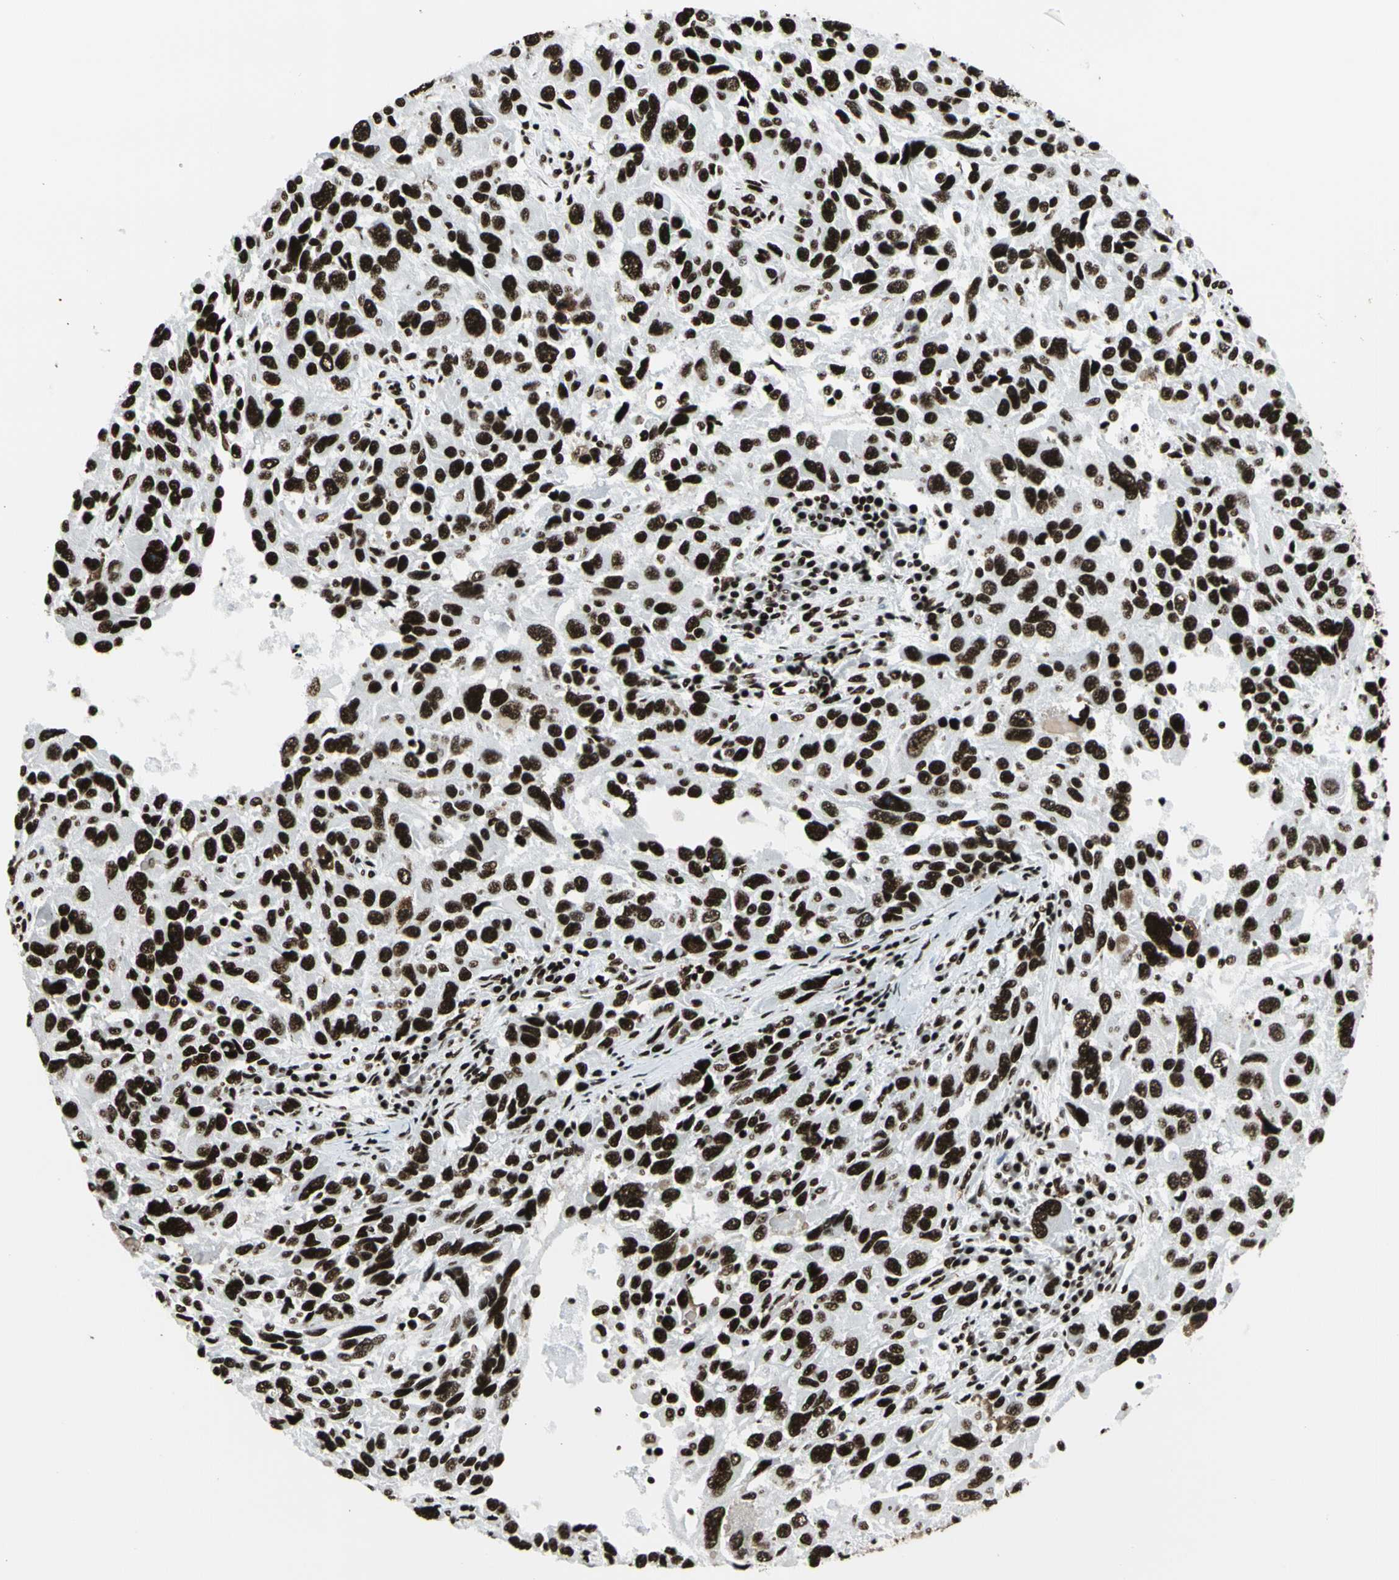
{"staining": {"intensity": "strong", "quantity": ">75%", "location": "nuclear"}, "tissue": "melanoma", "cell_type": "Tumor cells", "image_type": "cancer", "snomed": [{"axis": "morphology", "description": "Malignant melanoma, NOS"}, {"axis": "topography", "description": "Skin"}], "caption": "A brown stain shows strong nuclear expression of a protein in melanoma tumor cells.", "gene": "CCAR1", "patient": {"sex": "male", "age": 53}}